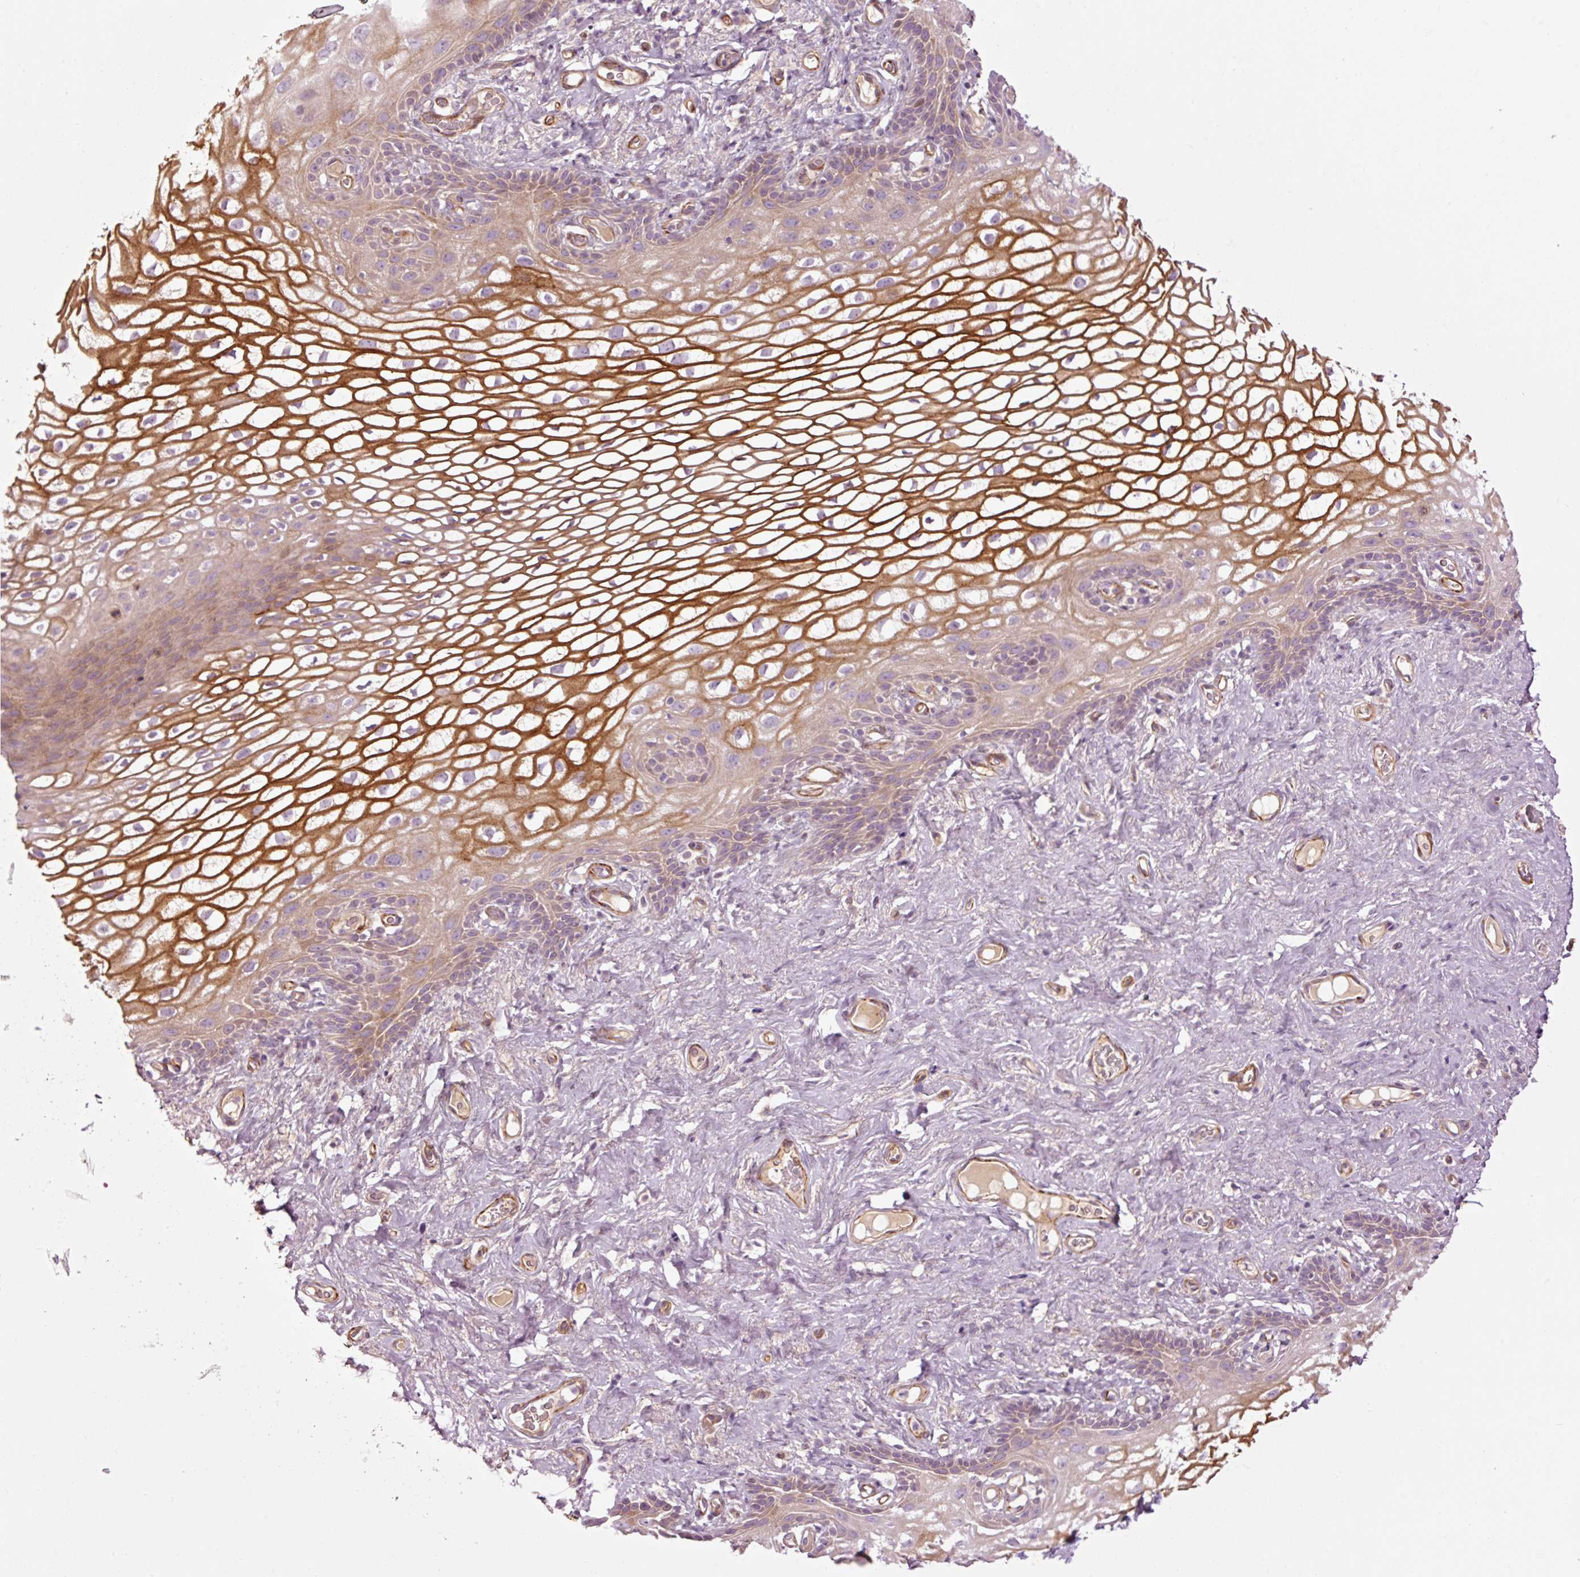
{"staining": {"intensity": "strong", "quantity": "25%-75%", "location": "cytoplasmic/membranous"}, "tissue": "vagina", "cell_type": "Squamous epithelial cells", "image_type": "normal", "snomed": [{"axis": "morphology", "description": "Normal tissue, NOS"}, {"axis": "topography", "description": "Vagina"}, {"axis": "topography", "description": "Peripheral nerve tissue"}], "caption": "Approximately 25%-75% of squamous epithelial cells in normal human vagina demonstrate strong cytoplasmic/membranous protein expression as visualized by brown immunohistochemical staining.", "gene": "ANKRD20A1", "patient": {"sex": "female", "age": 71}}